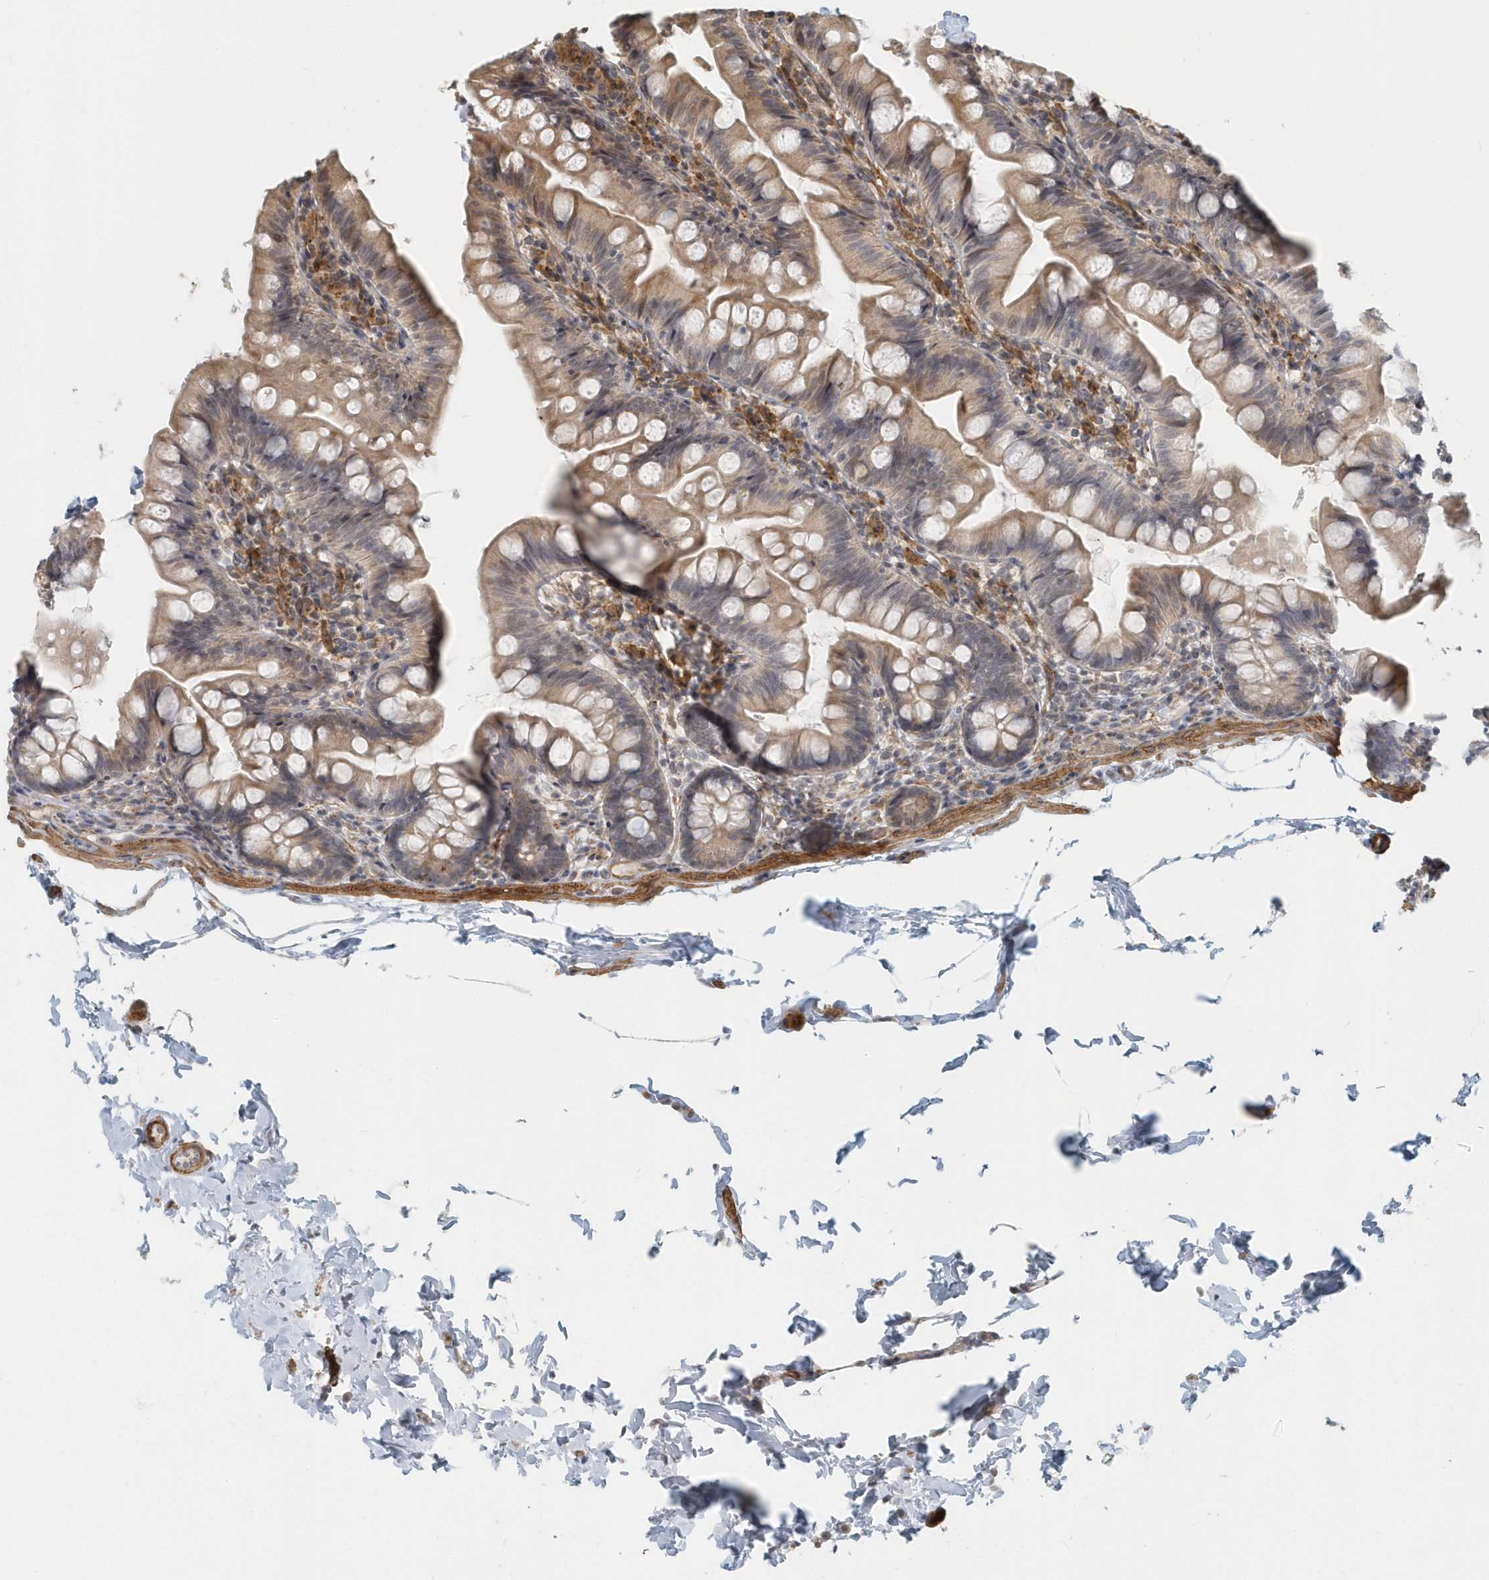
{"staining": {"intensity": "weak", "quantity": ">75%", "location": "cytoplasmic/membranous"}, "tissue": "small intestine", "cell_type": "Glandular cells", "image_type": "normal", "snomed": [{"axis": "morphology", "description": "Normal tissue, NOS"}, {"axis": "topography", "description": "Small intestine"}], "caption": "Immunohistochemistry of benign human small intestine exhibits low levels of weak cytoplasmic/membranous positivity in about >75% of glandular cells.", "gene": "NAPB", "patient": {"sex": "male", "age": 7}}